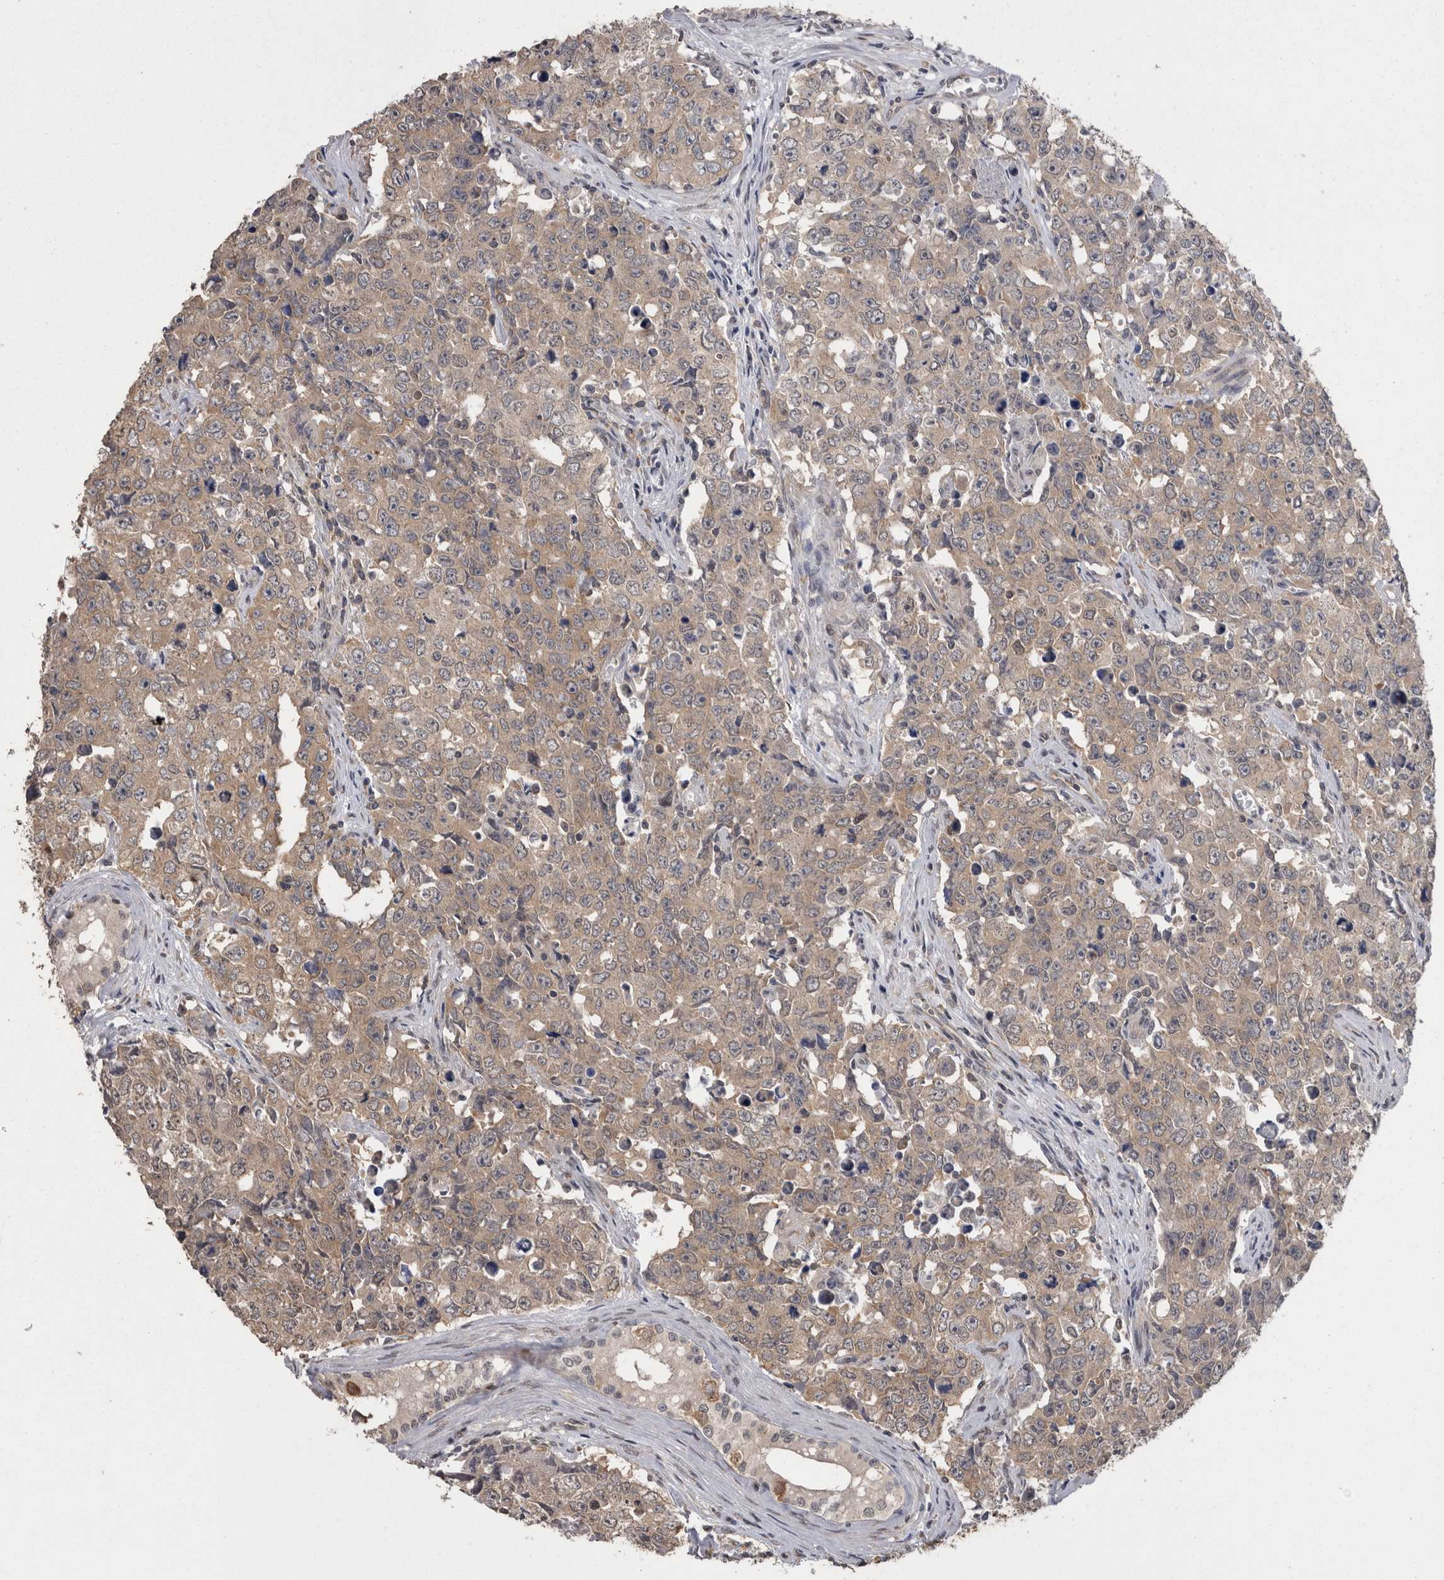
{"staining": {"intensity": "weak", "quantity": ">75%", "location": "cytoplasmic/membranous"}, "tissue": "testis cancer", "cell_type": "Tumor cells", "image_type": "cancer", "snomed": [{"axis": "morphology", "description": "Carcinoma, Embryonal, NOS"}, {"axis": "topography", "description": "Testis"}], "caption": "The immunohistochemical stain shows weak cytoplasmic/membranous expression in tumor cells of testis cancer (embryonal carcinoma) tissue.", "gene": "DDX6", "patient": {"sex": "male", "age": 28}}